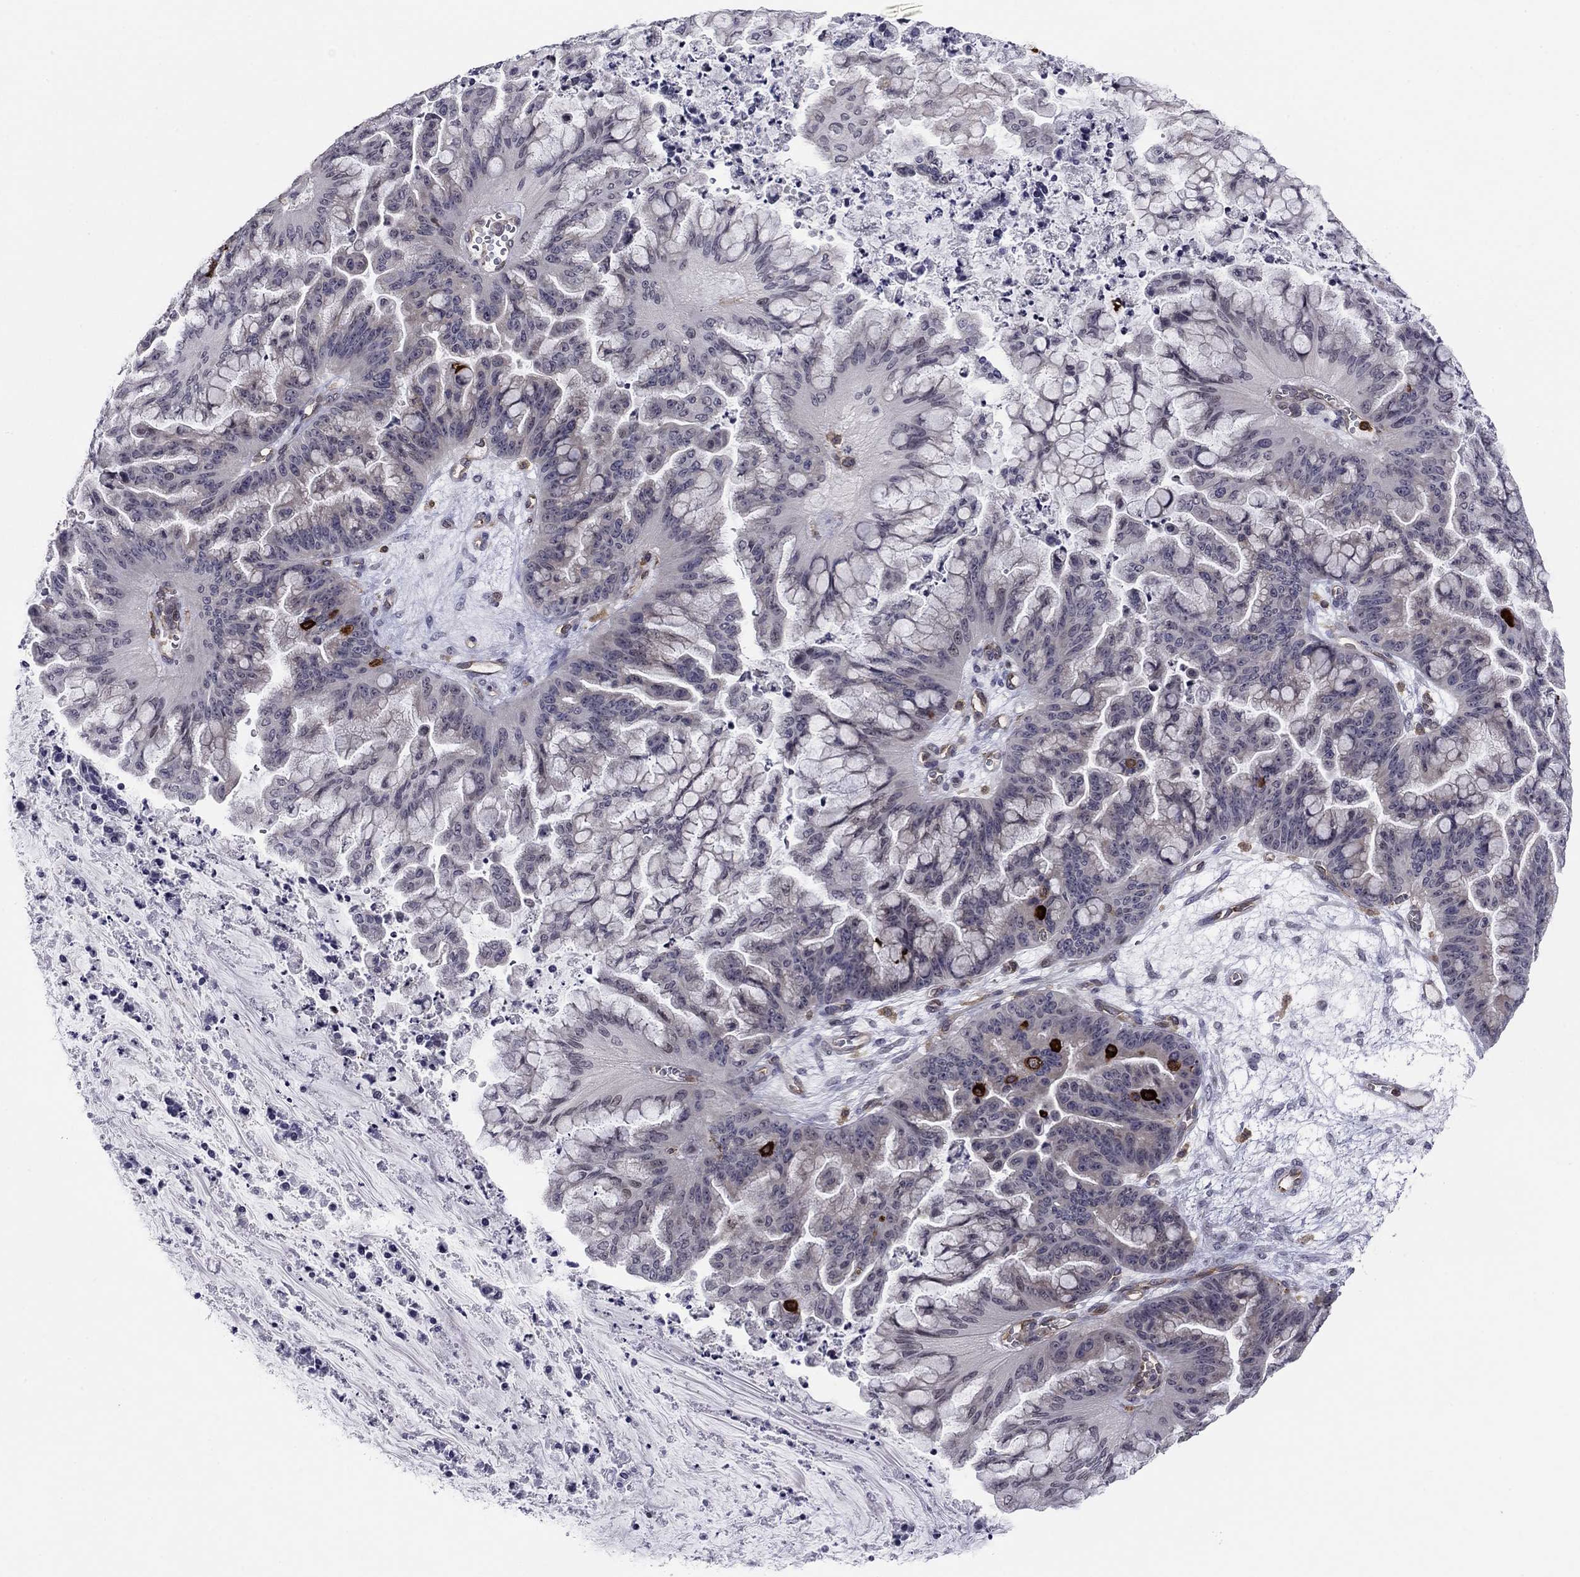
{"staining": {"intensity": "negative", "quantity": "none", "location": "none"}, "tissue": "ovarian cancer", "cell_type": "Tumor cells", "image_type": "cancer", "snomed": [{"axis": "morphology", "description": "Cystadenocarcinoma, mucinous, NOS"}, {"axis": "topography", "description": "Ovary"}], "caption": "Protein analysis of ovarian mucinous cystadenocarcinoma exhibits no significant staining in tumor cells.", "gene": "PLCB2", "patient": {"sex": "female", "age": 67}}